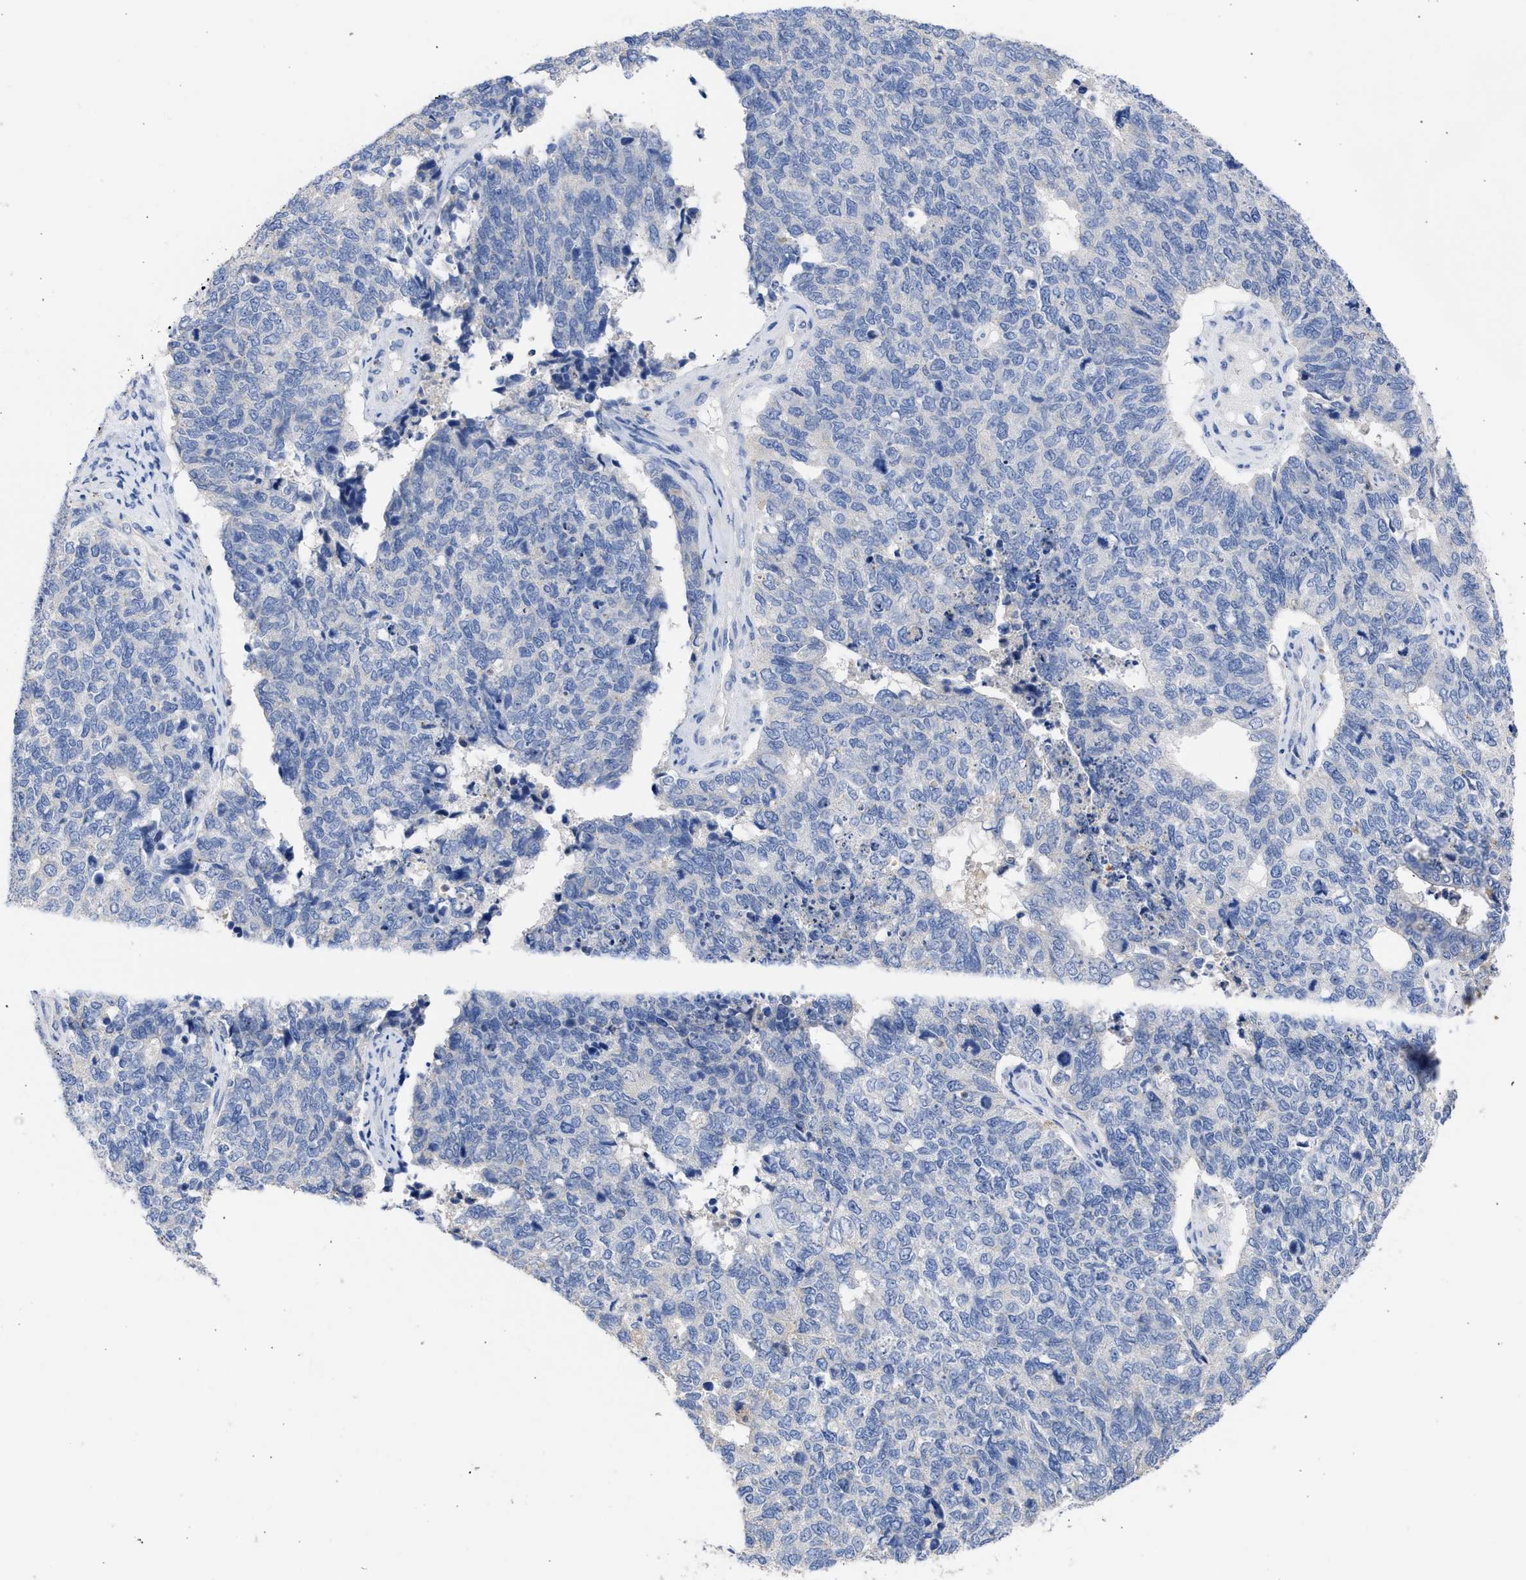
{"staining": {"intensity": "negative", "quantity": "none", "location": "none"}, "tissue": "cervical cancer", "cell_type": "Tumor cells", "image_type": "cancer", "snomed": [{"axis": "morphology", "description": "Squamous cell carcinoma, NOS"}, {"axis": "topography", "description": "Cervix"}], "caption": "This is an IHC micrograph of cervical squamous cell carcinoma. There is no positivity in tumor cells.", "gene": "RSPH1", "patient": {"sex": "female", "age": 63}}